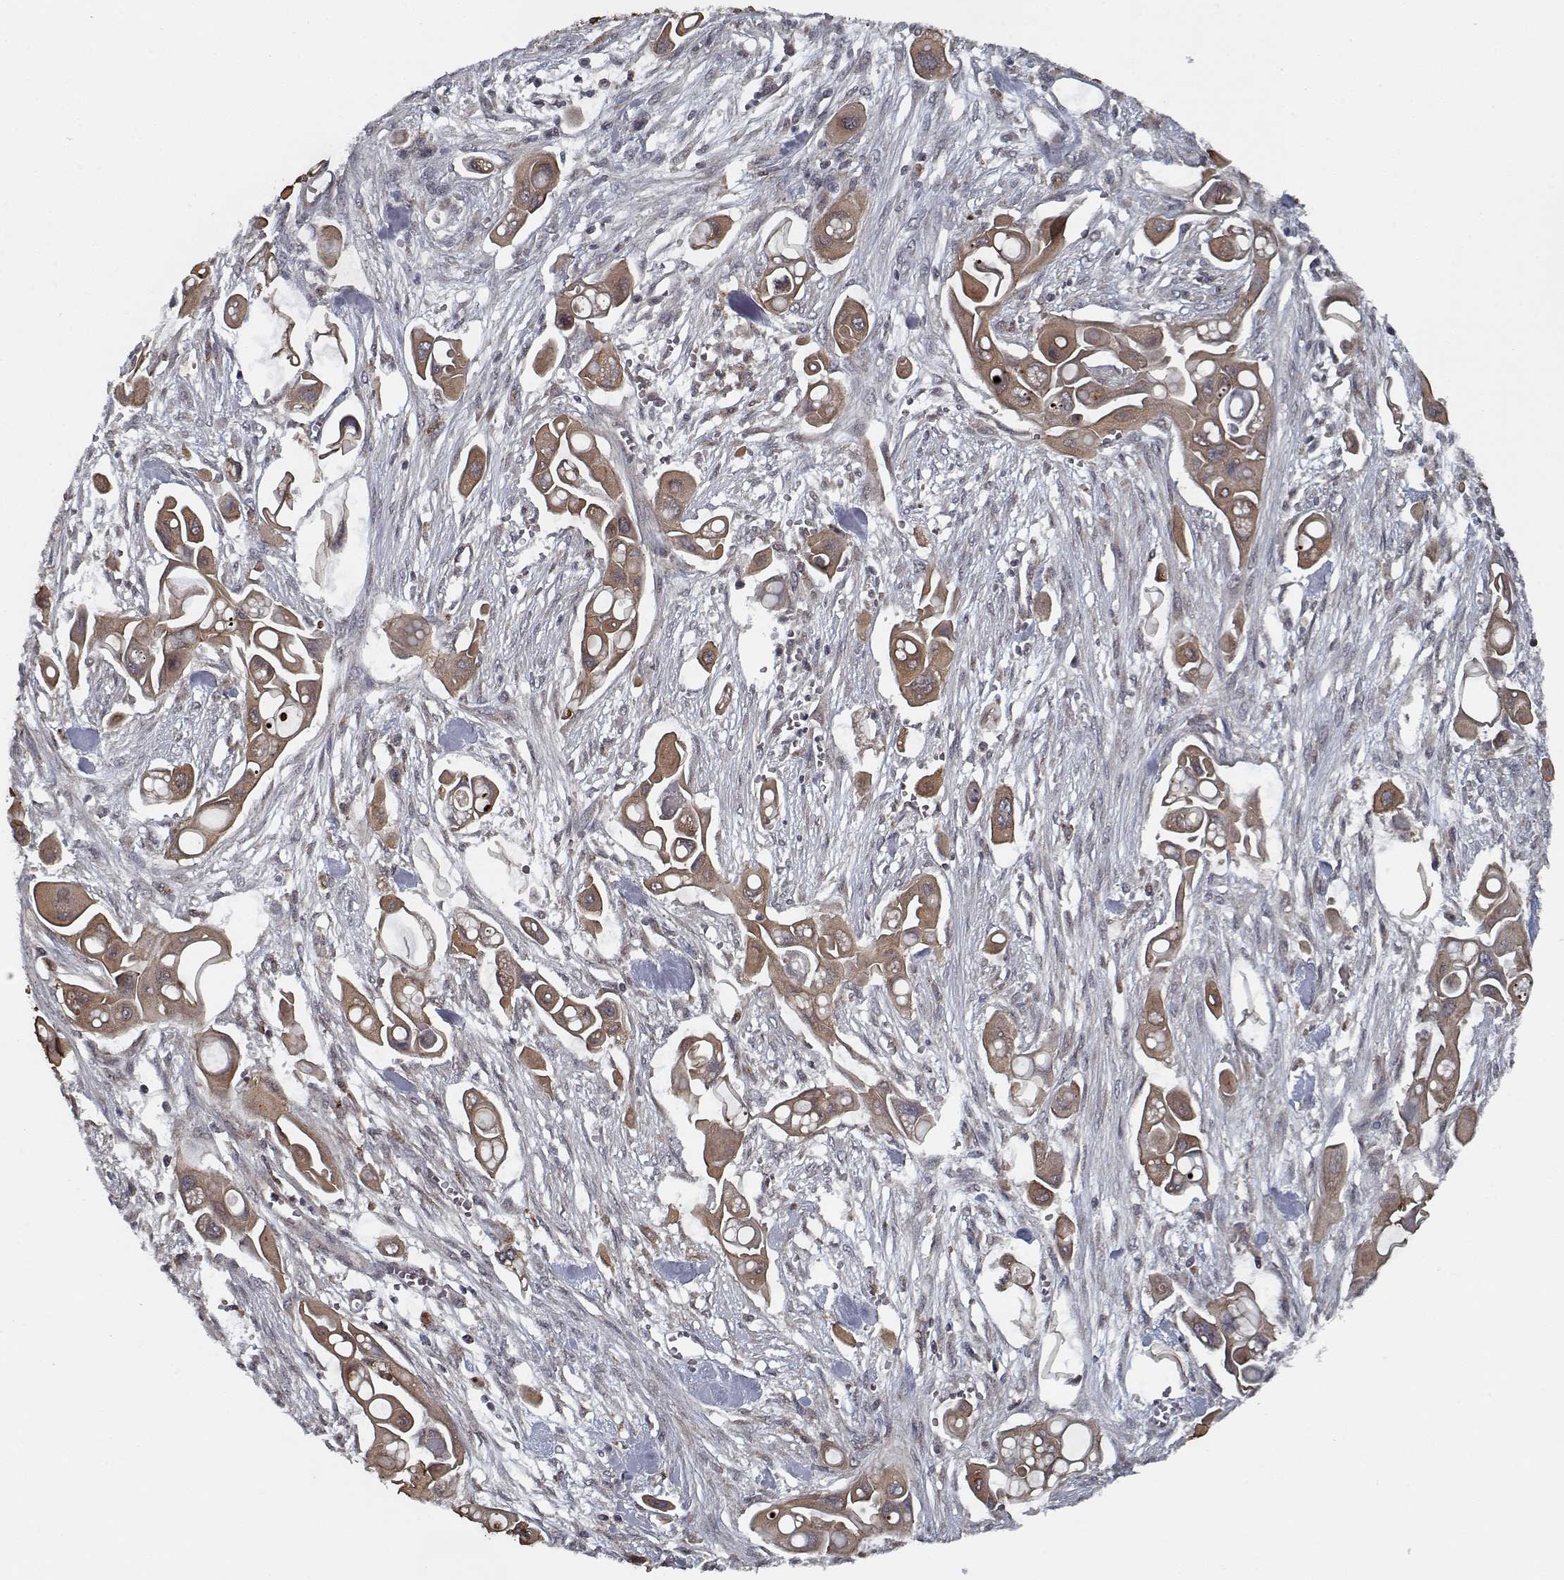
{"staining": {"intensity": "moderate", "quantity": ">75%", "location": "cytoplasmic/membranous"}, "tissue": "pancreatic cancer", "cell_type": "Tumor cells", "image_type": "cancer", "snomed": [{"axis": "morphology", "description": "Adenocarcinoma, NOS"}, {"axis": "topography", "description": "Pancreas"}], "caption": "An image showing moderate cytoplasmic/membranous expression in about >75% of tumor cells in pancreatic cancer, as visualized by brown immunohistochemical staining.", "gene": "NLK", "patient": {"sex": "male", "age": 50}}